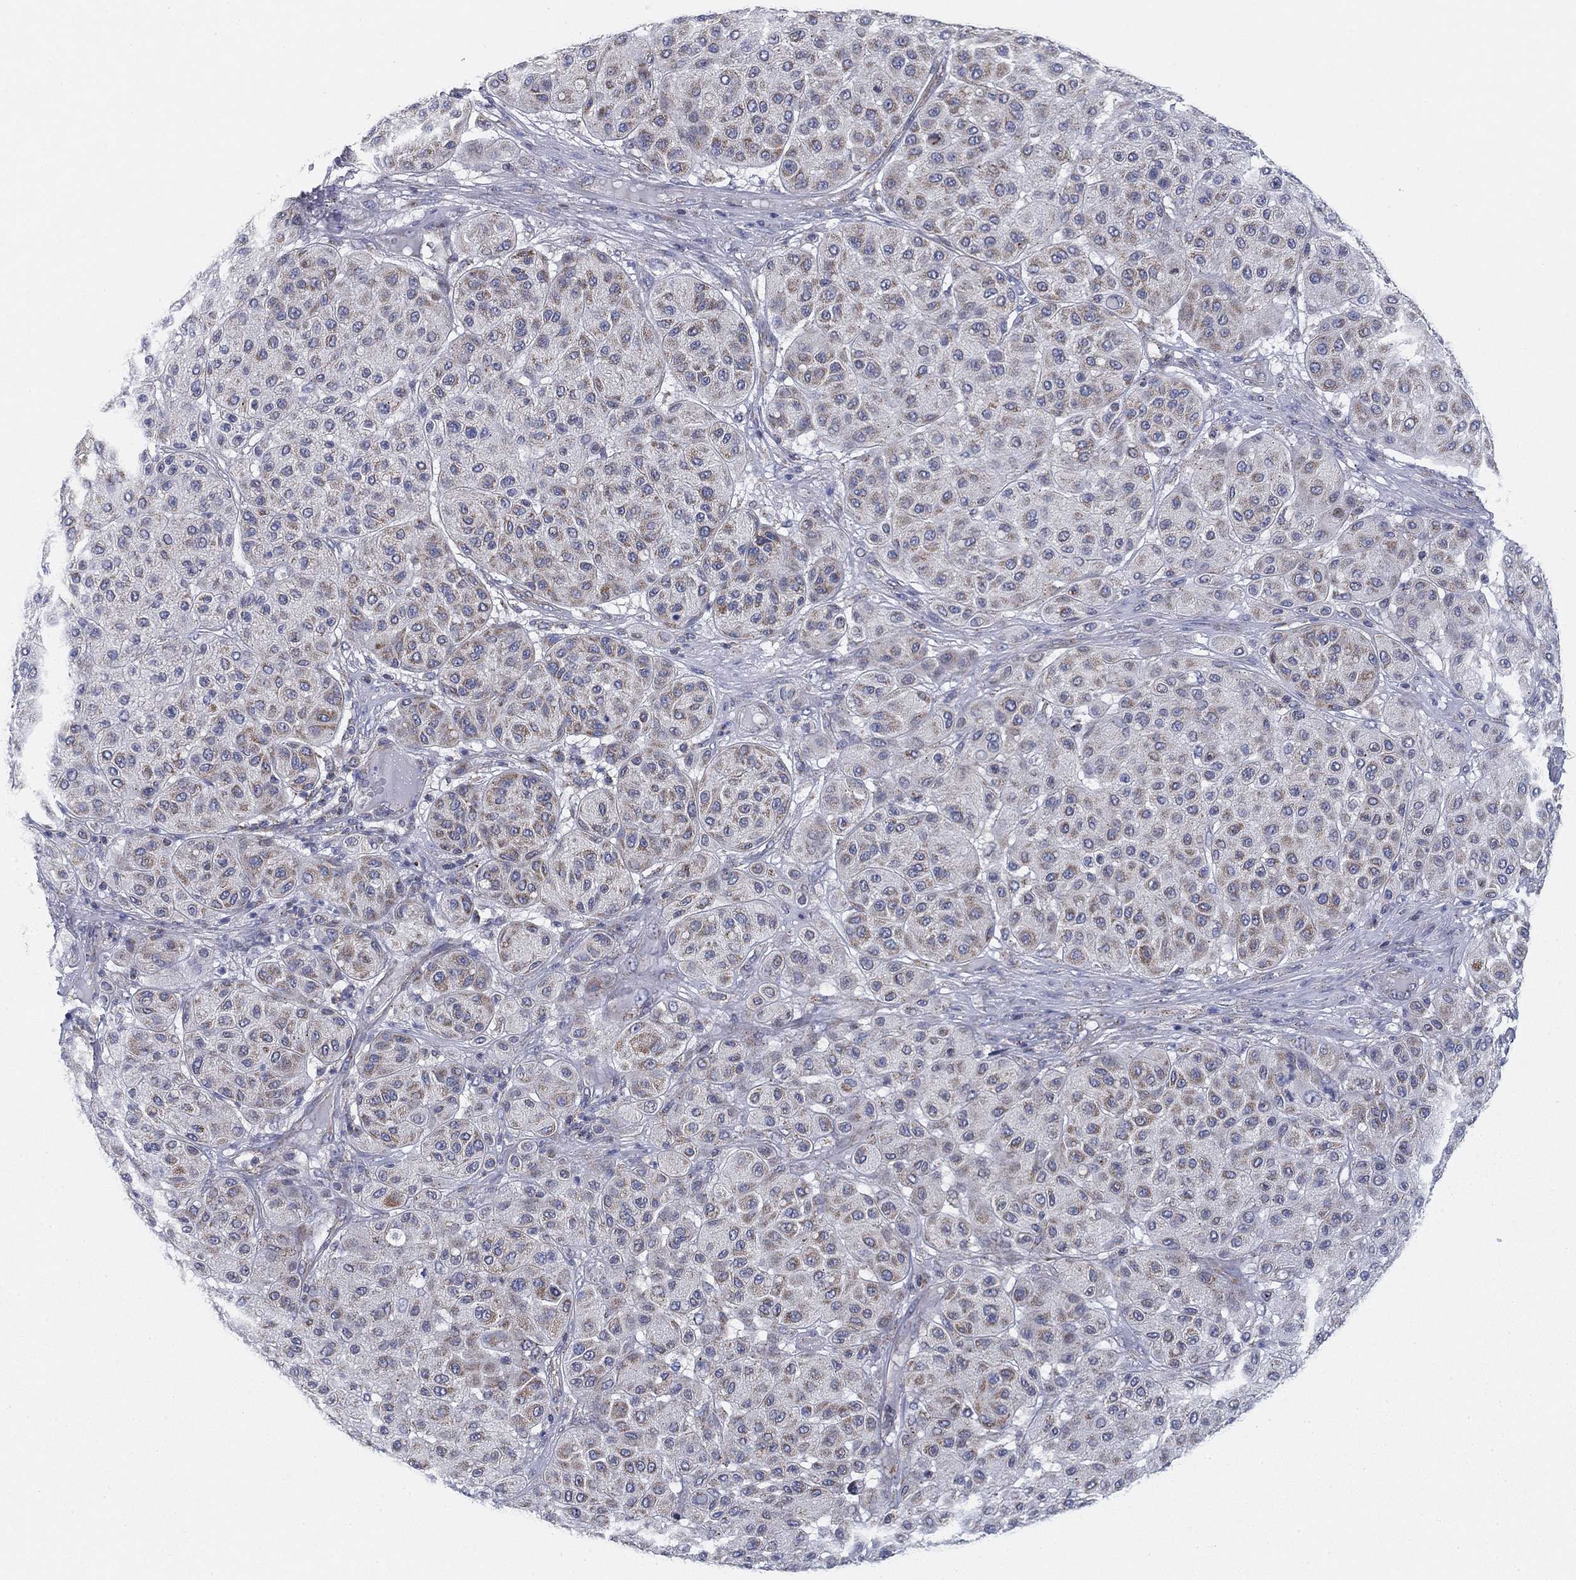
{"staining": {"intensity": "strong", "quantity": "<25%", "location": "cytoplasmic/membranous"}, "tissue": "melanoma", "cell_type": "Tumor cells", "image_type": "cancer", "snomed": [{"axis": "morphology", "description": "Malignant melanoma, Metastatic site"}, {"axis": "topography", "description": "Smooth muscle"}], "caption": "Tumor cells show strong cytoplasmic/membranous expression in approximately <25% of cells in melanoma.", "gene": "NACAD", "patient": {"sex": "male", "age": 41}}